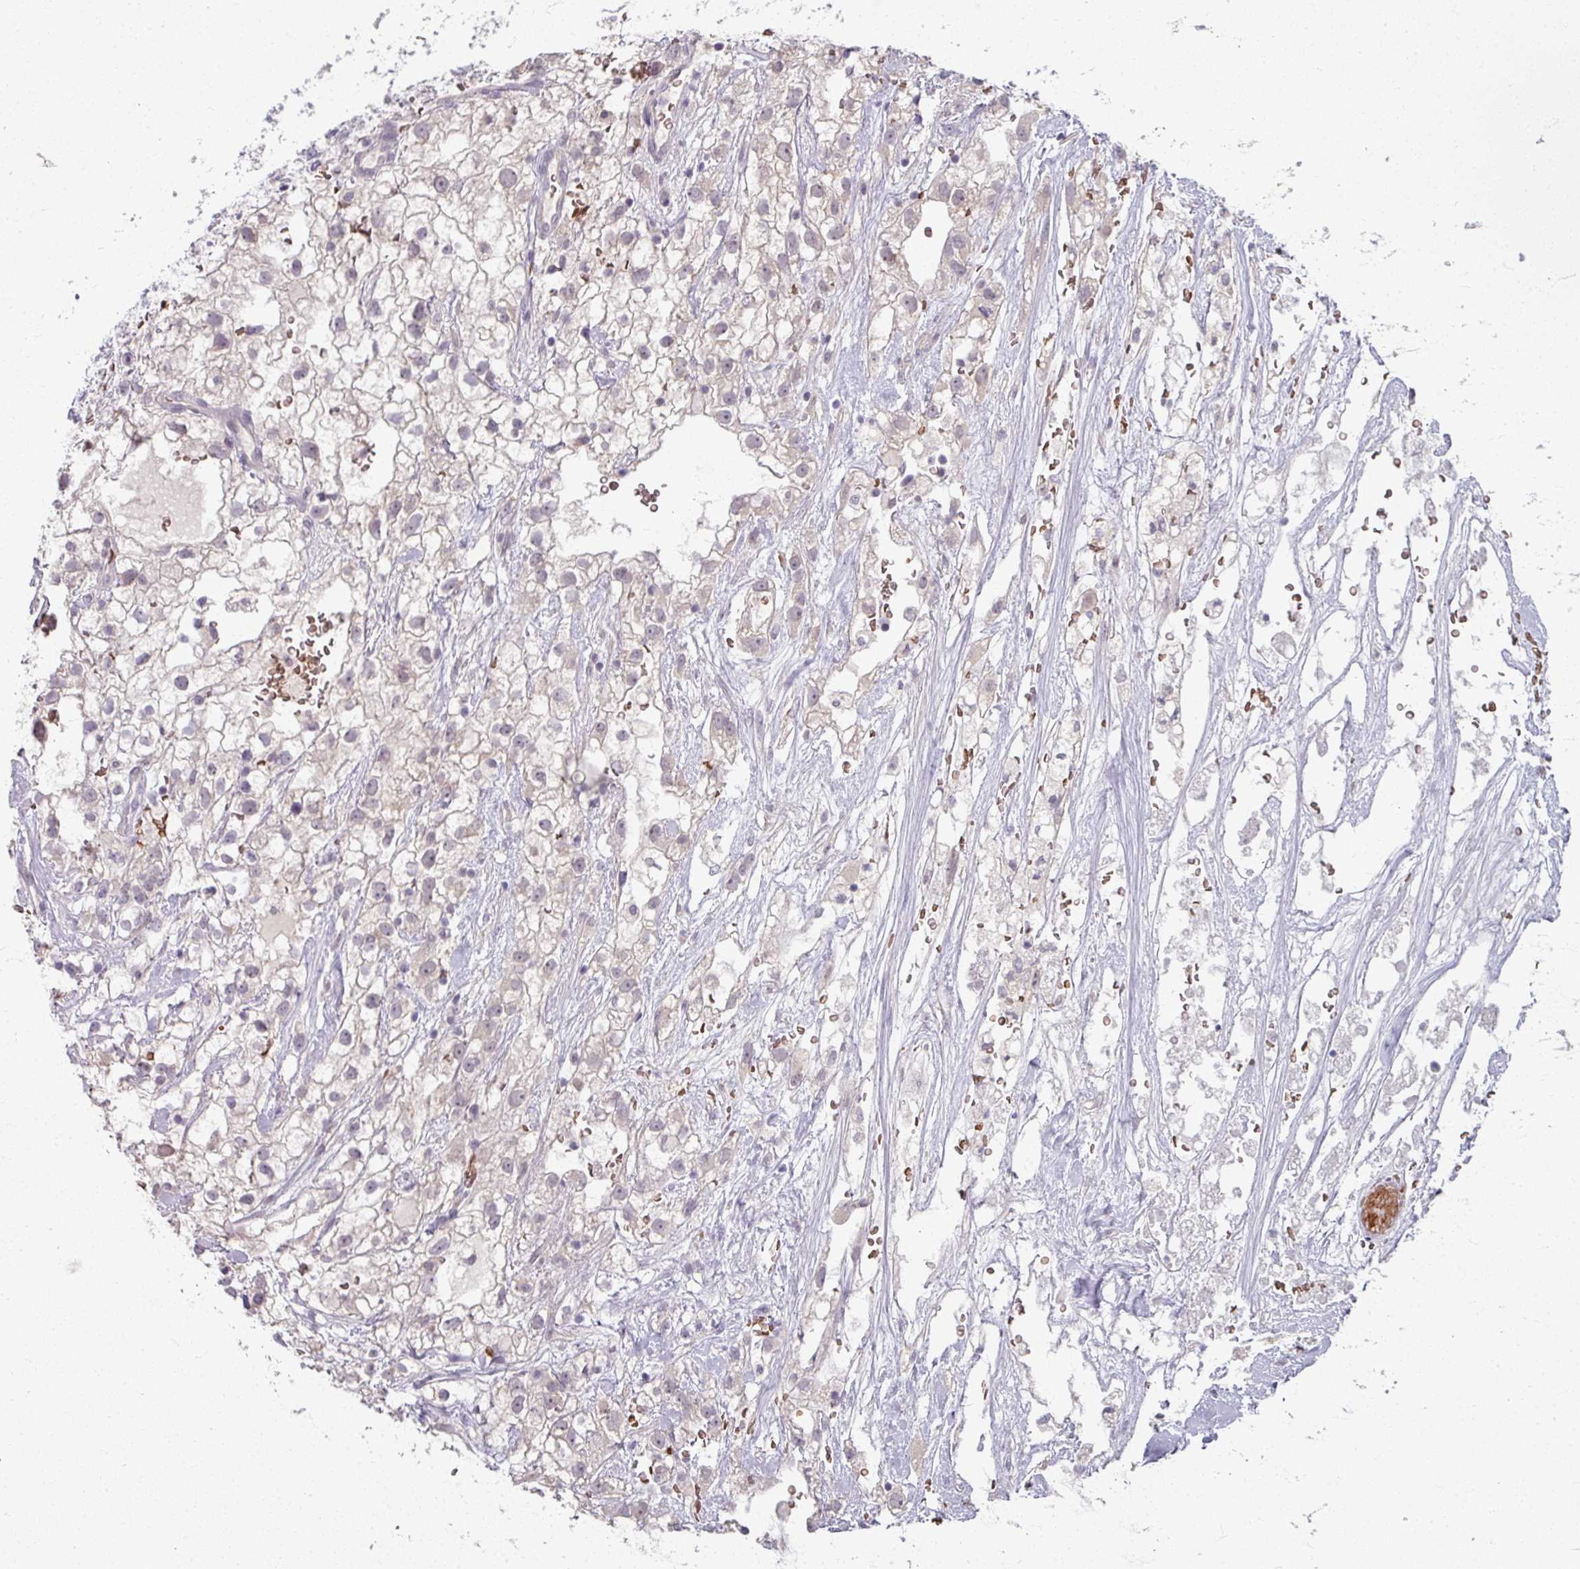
{"staining": {"intensity": "negative", "quantity": "none", "location": "none"}, "tissue": "renal cancer", "cell_type": "Tumor cells", "image_type": "cancer", "snomed": [{"axis": "morphology", "description": "Adenocarcinoma, NOS"}, {"axis": "topography", "description": "Kidney"}], "caption": "Immunohistochemistry (IHC) micrograph of neoplastic tissue: human adenocarcinoma (renal) stained with DAB (3,3'-diaminobenzidine) exhibits no significant protein positivity in tumor cells.", "gene": "KMT5C", "patient": {"sex": "male", "age": 59}}